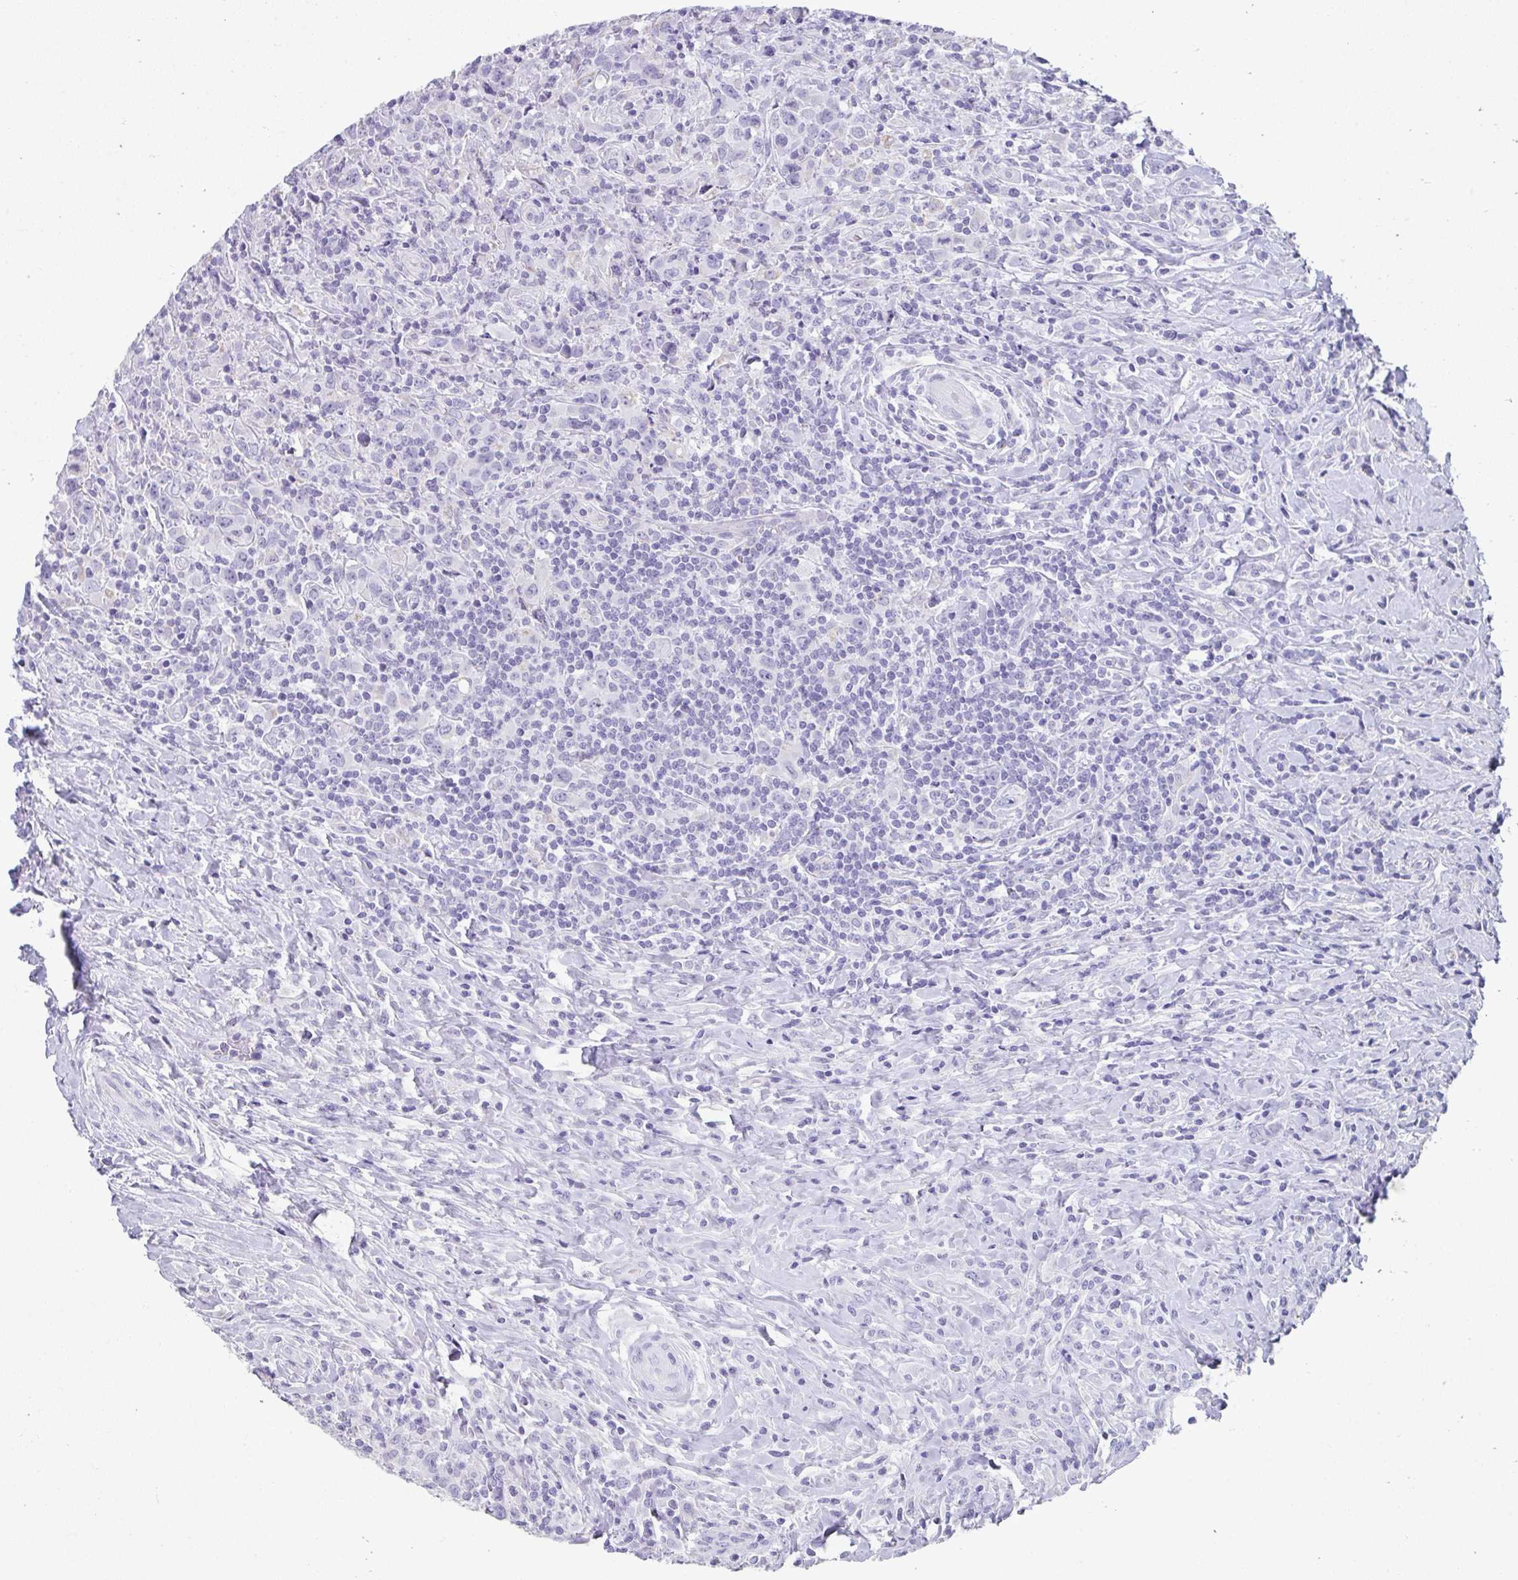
{"staining": {"intensity": "negative", "quantity": "none", "location": "none"}, "tissue": "lymphoma", "cell_type": "Tumor cells", "image_type": "cancer", "snomed": [{"axis": "morphology", "description": "Hodgkin's disease, NOS"}, {"axis": "topography", "description": "Lymph node"}], "caption": "An immunohistochemistry photomicrograph of lymphoma is shown. There is no staining in tumor cells of lymphoma. (Stains: DAB (3,3'-diaminobenzidine) immunohistochemistry (IHC) with hematoxylin counter stain, Microscopy: brightfield microscopy at high magnification).", "gene": "RLF", "patient": {"sex": "female", "age": 18}}